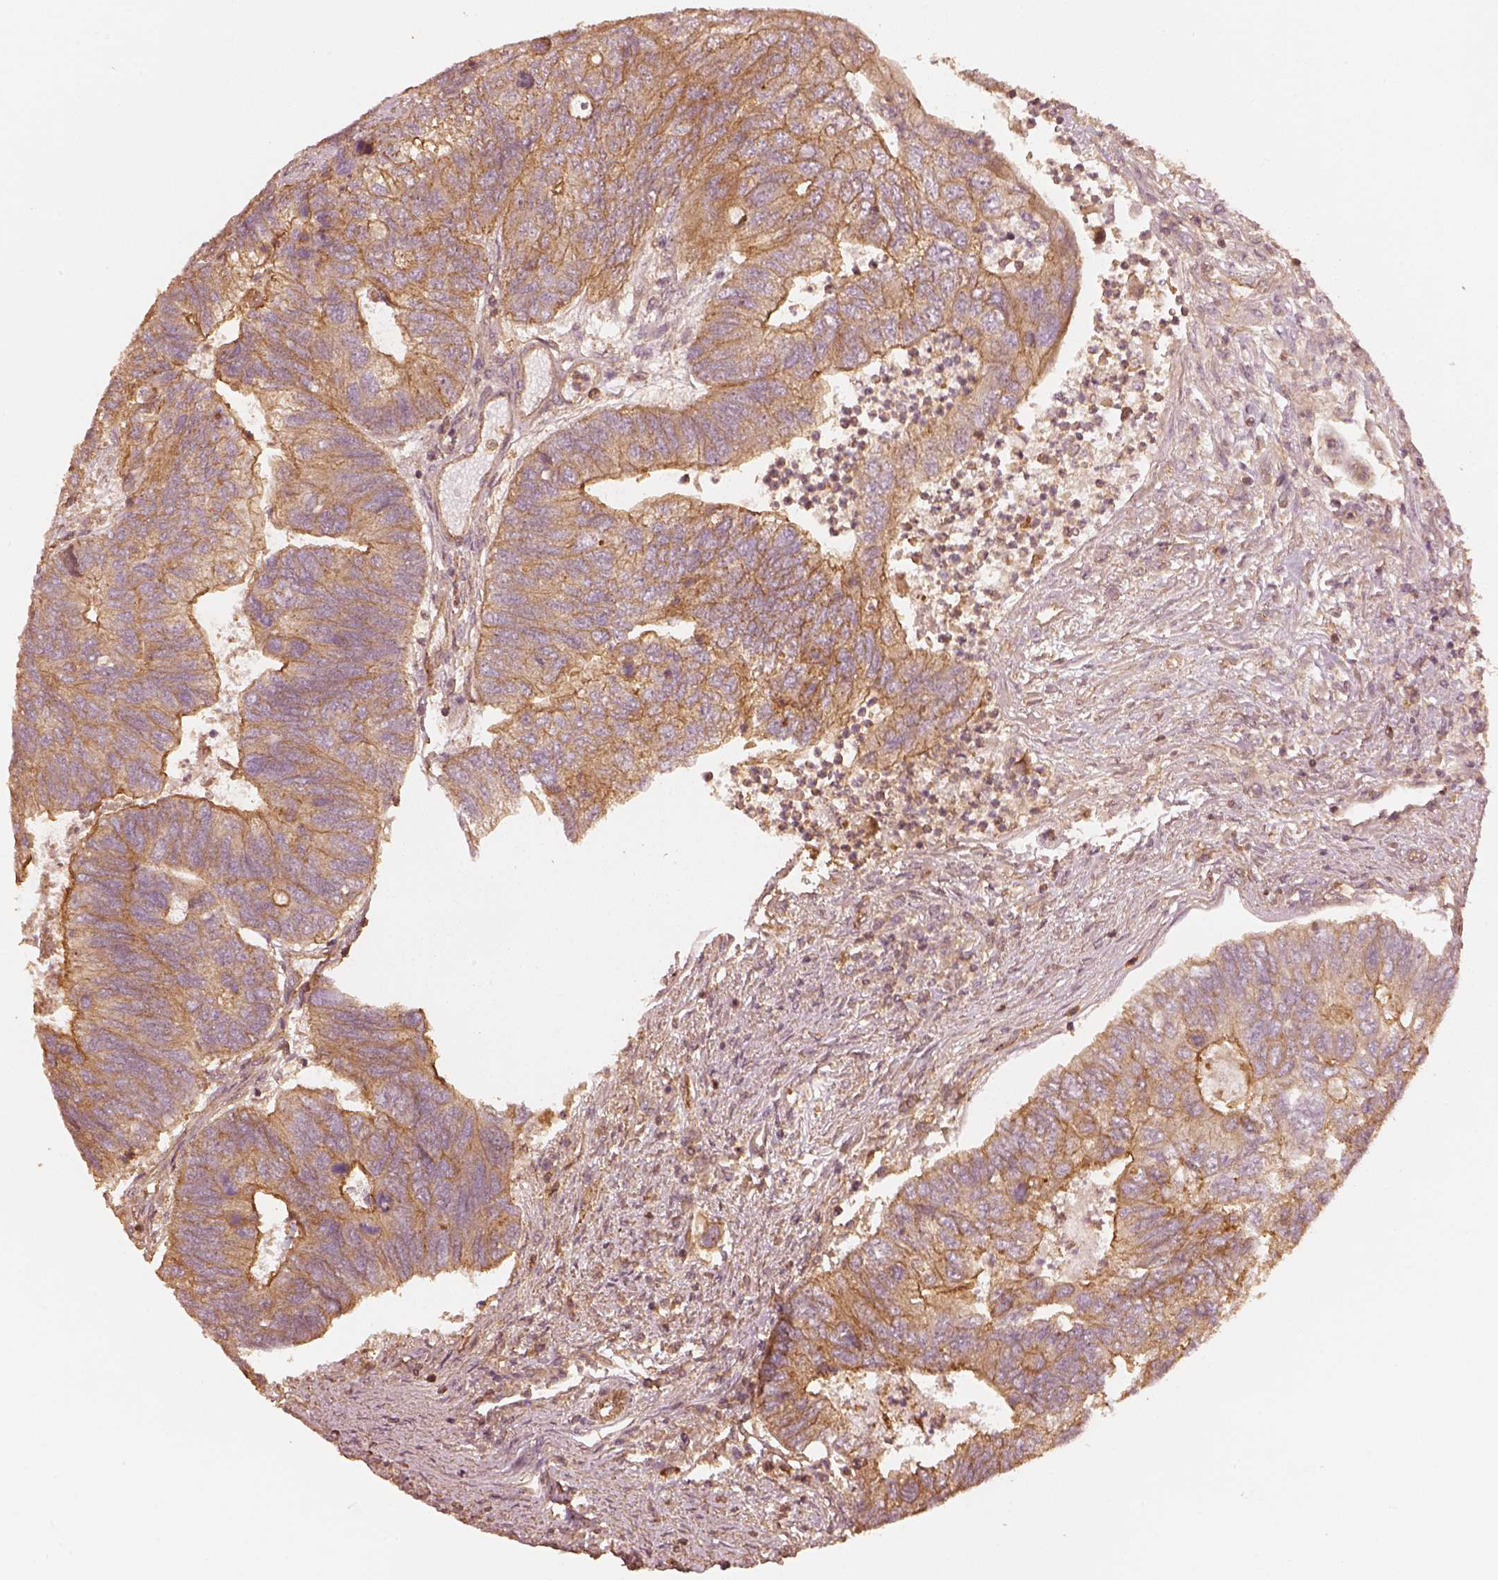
{"staining": {"intensity": "strong", "quantity": "25%-75%", "location": "cytoplasmic/membranous"}, "tissue": "colorectal cancer", "cell_type": "Tumor cells", "image_type": "cancer", "snomed": [{"axis": "morphology", "description": "Adenocarcinoma, NOS"}, {"axis": "topography", "description": "Colon"}], "caption": "Tumor cells display strong cytoplasmic/membranous positivity in approximately 25%-75% of cells in adenocarcinoma (colorectal).", "gene": "WDR7", "patient": {"sex": "female", "age": 67}}